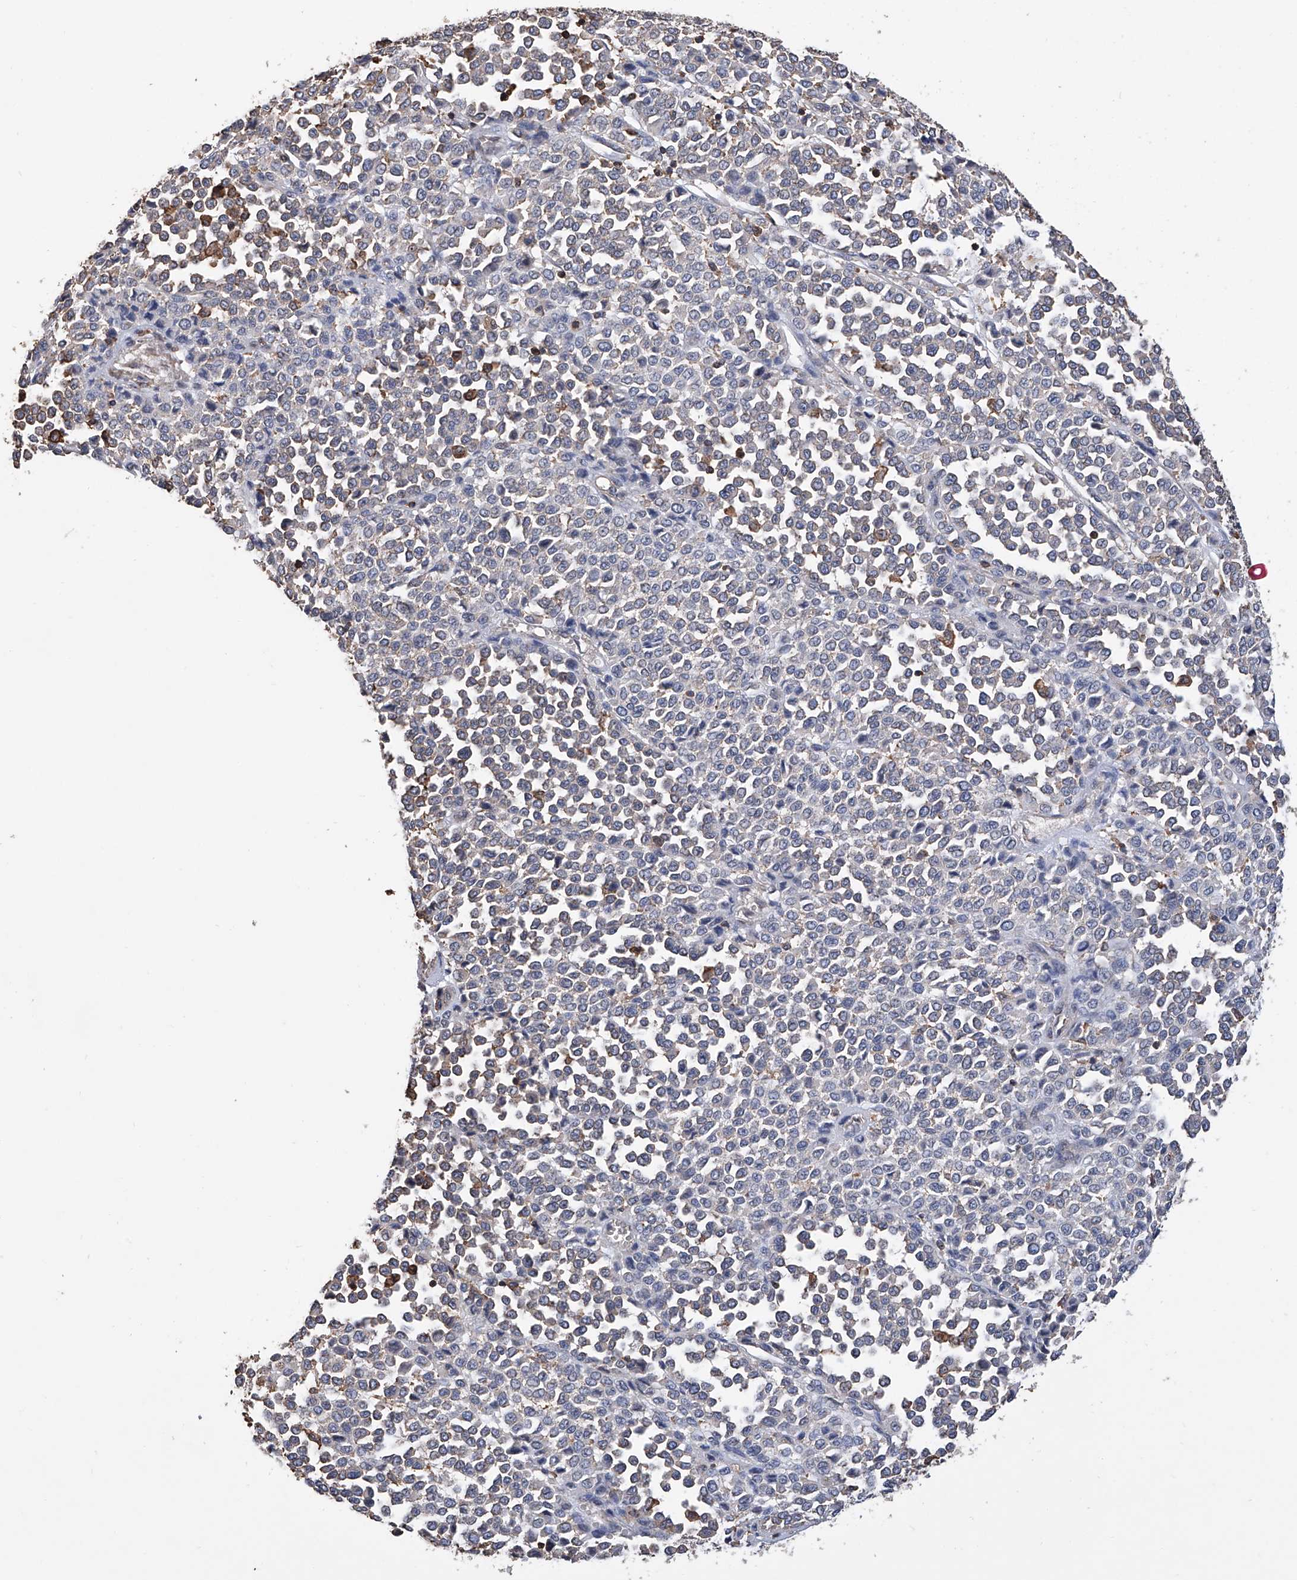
{"staining": {"intensity": "negative", "quantity": "none", "location": "none"}, "tissue": "melanoma", "cell_type": "Tumor cells", "image_type": "cancer", "snomed": [{"axis": "morphology", "description": "Malignant melanoma, Metastatic site"}, {"axis": "topography", "description": "Pancreas"}], "caption": "Malignant melanoma (metastatic site) was stained to show a protein in brown. There is no significant staining in tumor cells.", "gene": "GPT", "patient": {"sex": "female", "age": 30}}